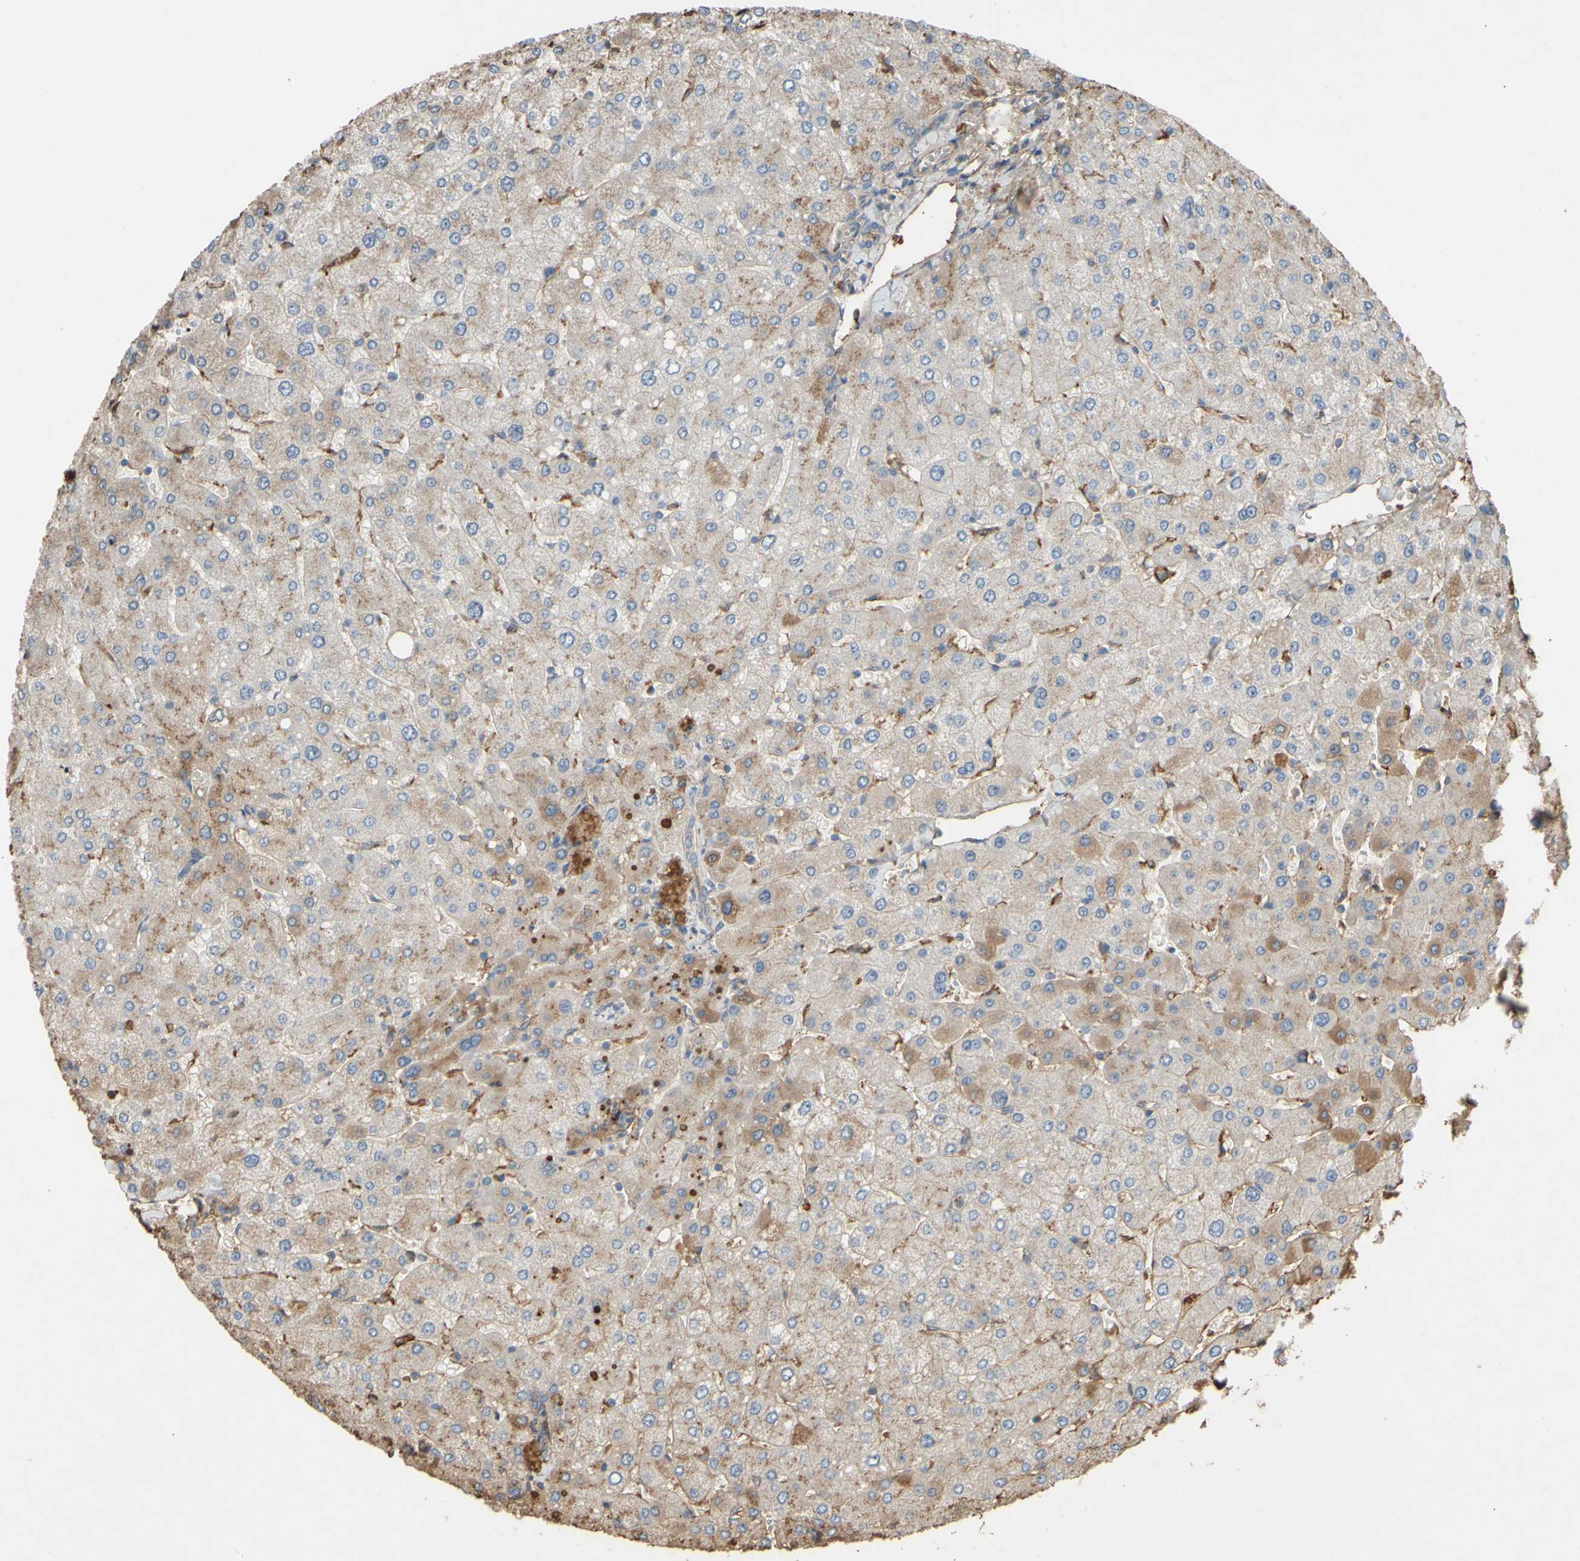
{"staining": {"intensity": "weak", "quantity": "<25%", "location": "cytoplasmic/membranous"}, "tissue": "liver", "cell_type": "Cholangiocytes", "image_type": "normal", "snomed": [{"axis": "morphology", "description": "Normal tissue, NOS"}, {"axis": "topography", "description": "Liver"}], "caption": "Immunohistochemistry image of normal liver stained for a protein (brown), which reveals no expression in cholangiocytes.", "gene": "PTGDS", "patient": {"sex": "male", "age": 55}}